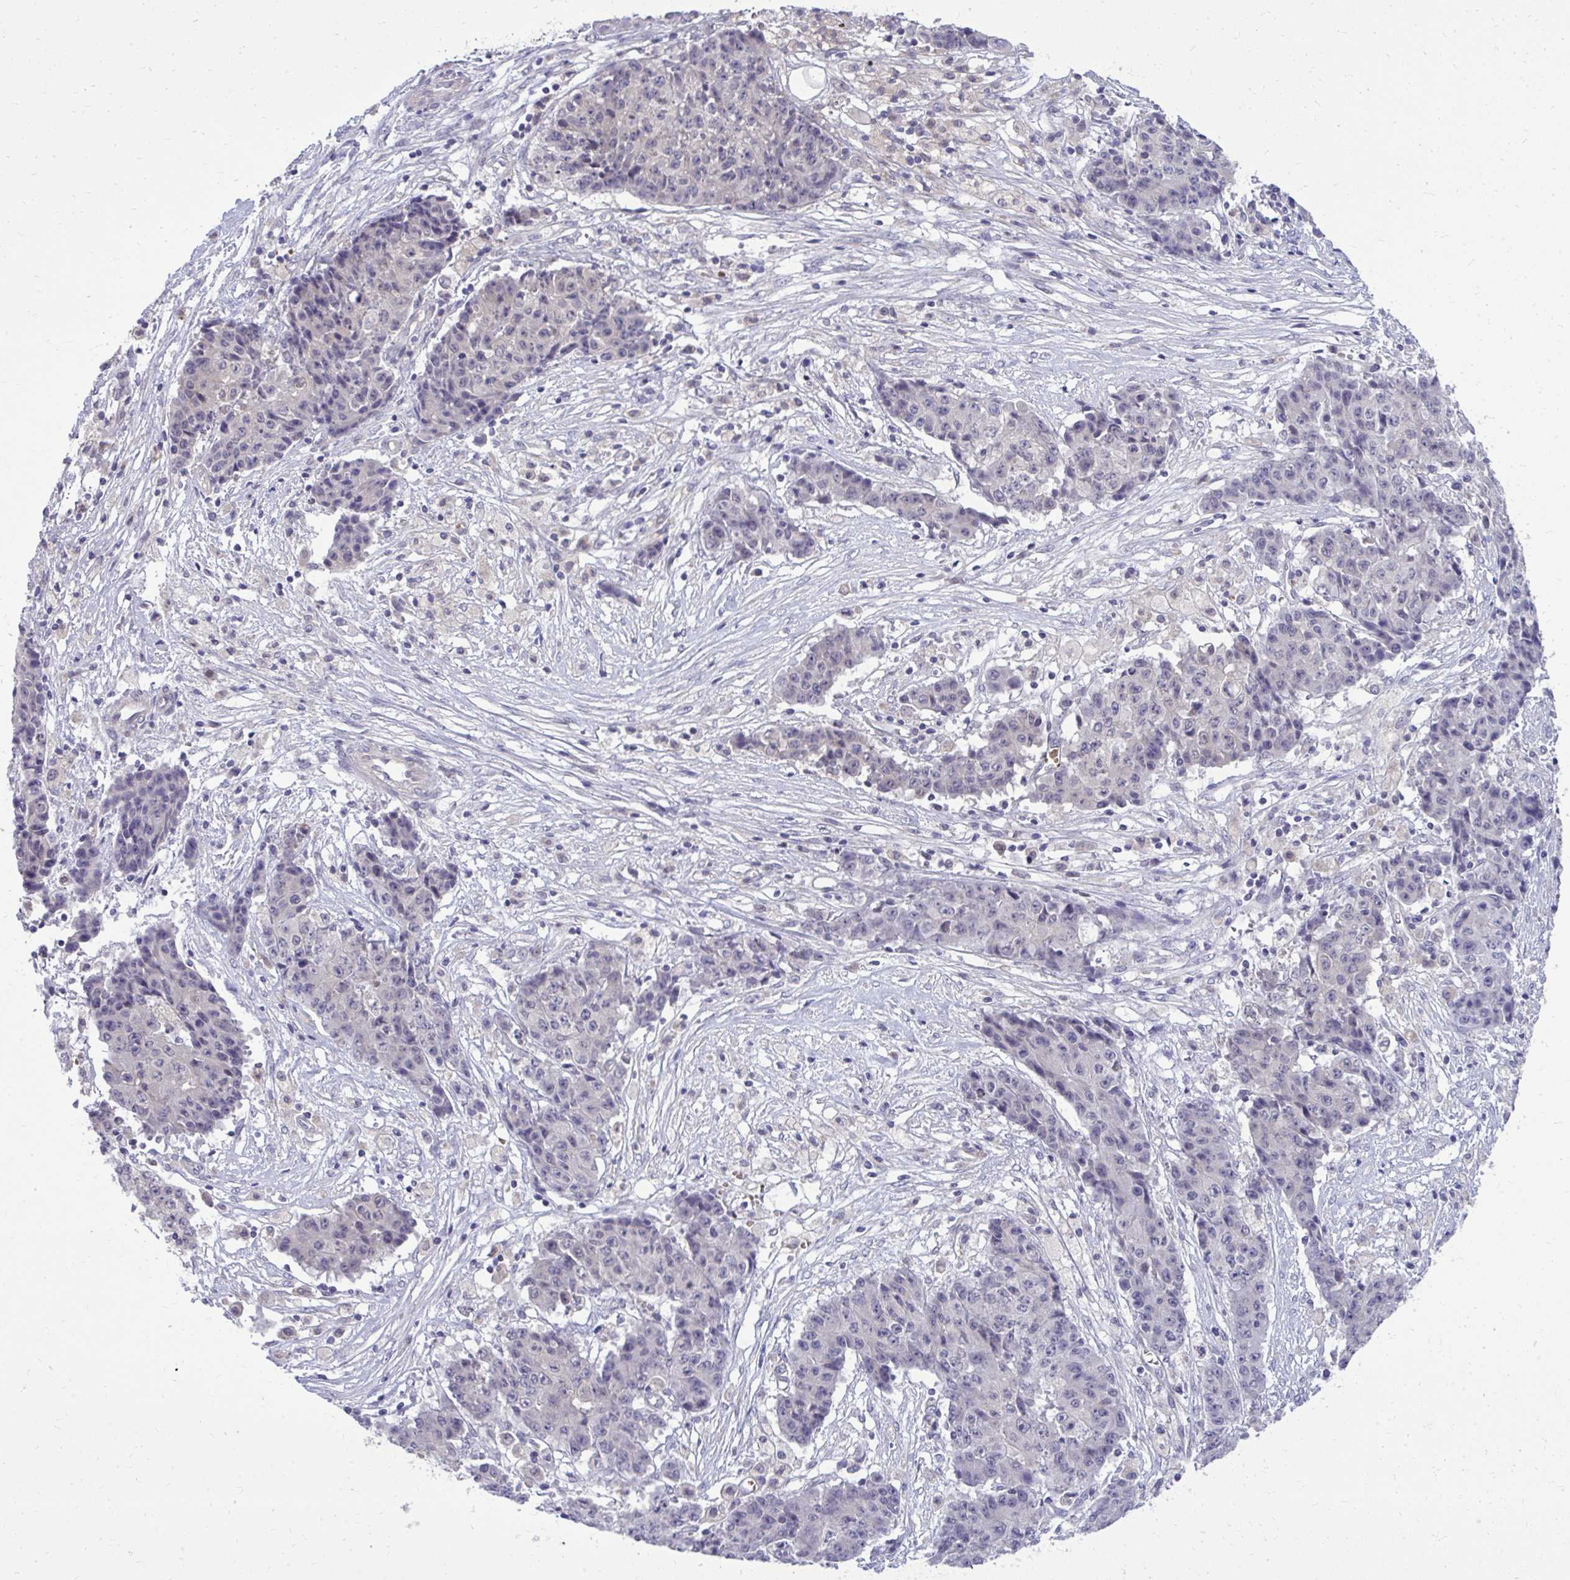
{"staining": {"intensity": "negative", "quantity": "none", "location": "none"}, "tissue": "ovarian cancer", "cell_type": "Tumor cells", "image_type": "cancer", "snomed": [{"axis": "morphology", "description": "Carcinoma, endometroid"}, {"axis": "topography", "description": "Ovary"}], "caption": "Immunohistochemistry histopathology image of ovarian cancer (endometroid carcinoma) stained for a protein (brown), which displays no staining in tumor cells. (DAB (3,3'-diaminobenzidine) immunohistochemistry visualized using brightfield microscopy, high magnification).", "gene": "DPY19L1", "patient": {"sex": "female", "age": 42}}